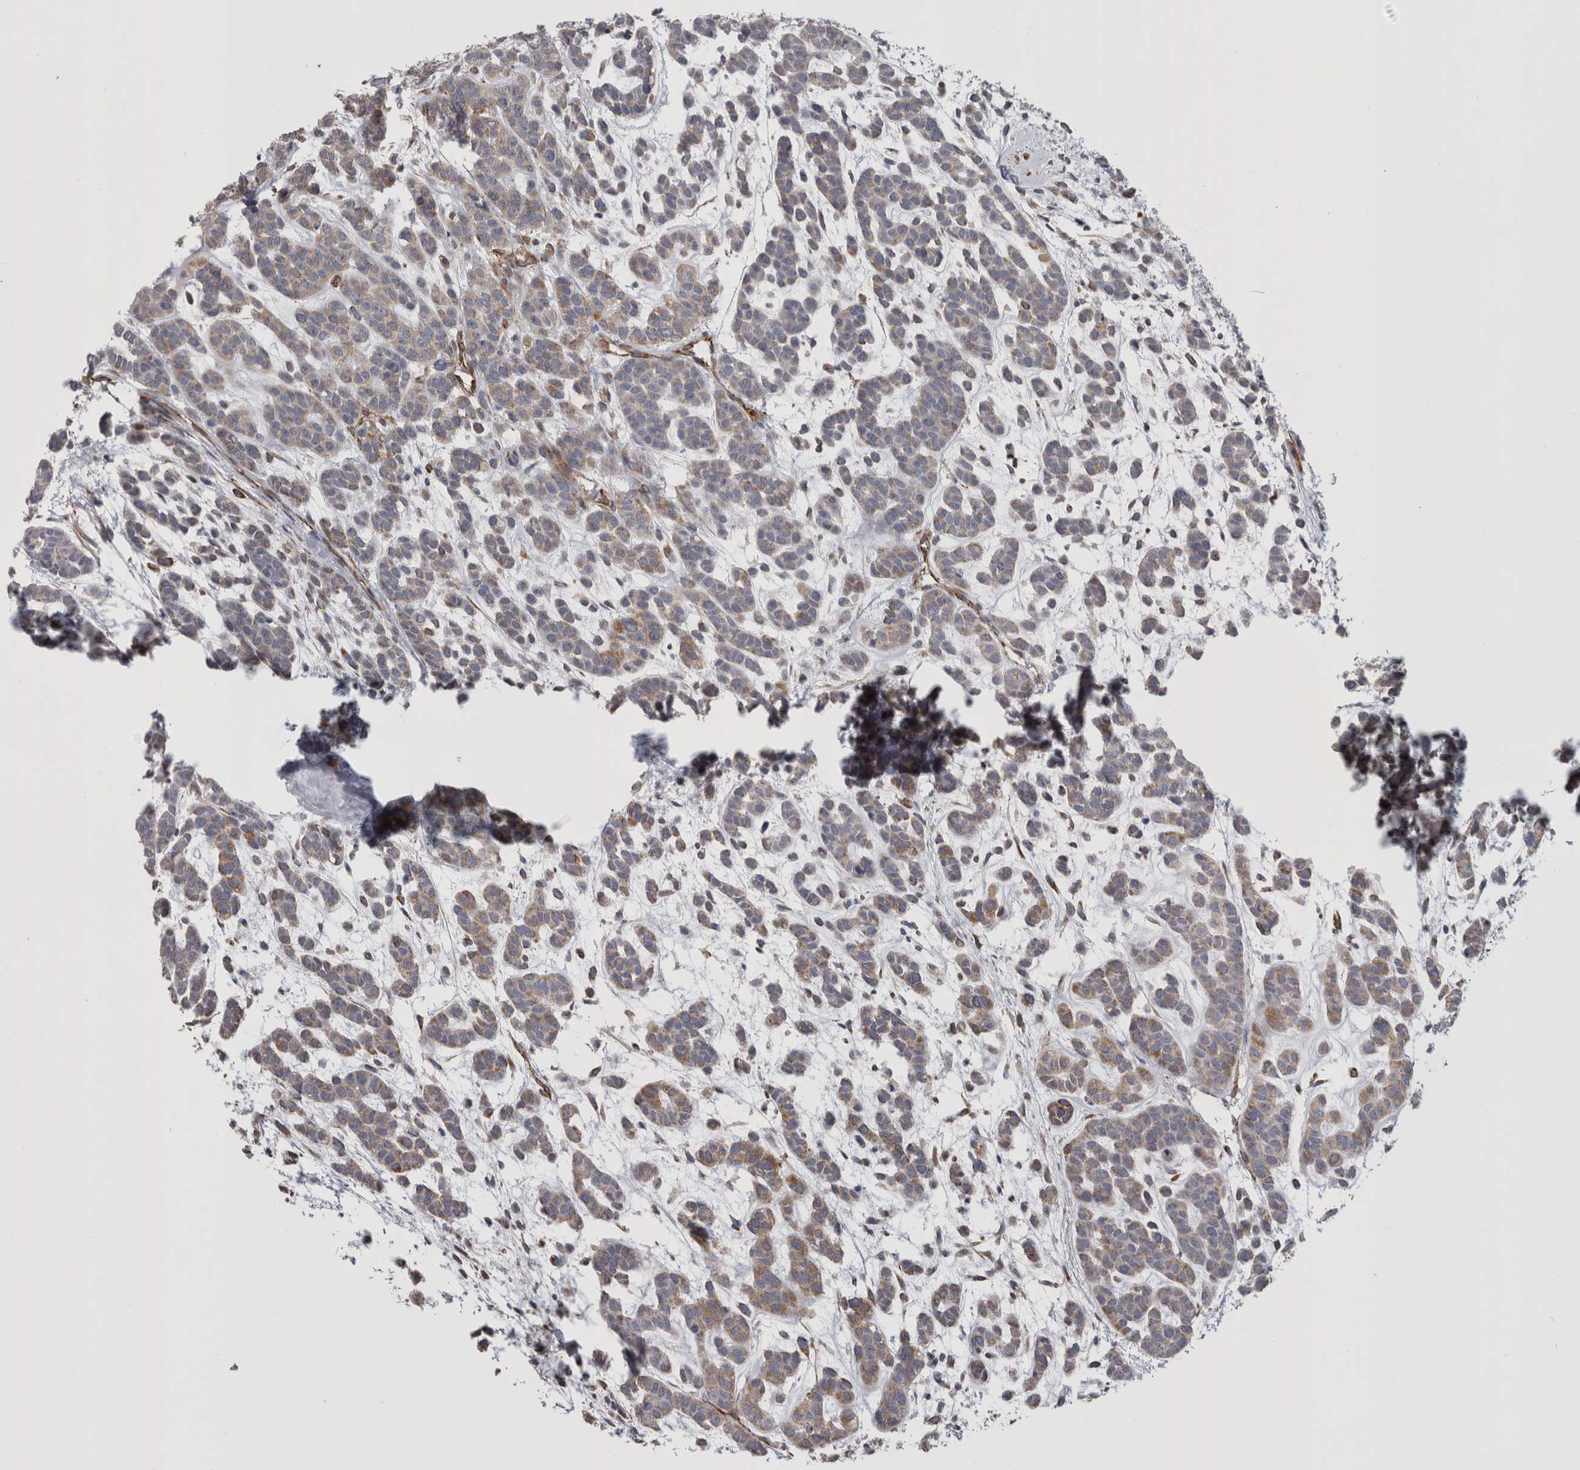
{"staining": {"intensity": "weak", "quantity": ">75%", "location": "cytoplasmic/membranous"}, "tissue": "head and neck cancer", "cell_type": "Tumor cells", "image_type": "cancer", "snomed": [{"axis": "morphology", "description": "Adenocarcinoma, NOS"}, {"axis": "morphology", "description": "Adenoma, NOS"}, {"axis": "topography", "description": "Head-Neck"}], "caption": "This is a histology image of IHC staining of adenoma (head and neck), which shows weak positivity in the cytoplasmic/membranous of tumor cells.", "gene": "ACOT7", "patient": {"sex": "female", "age": 55}}